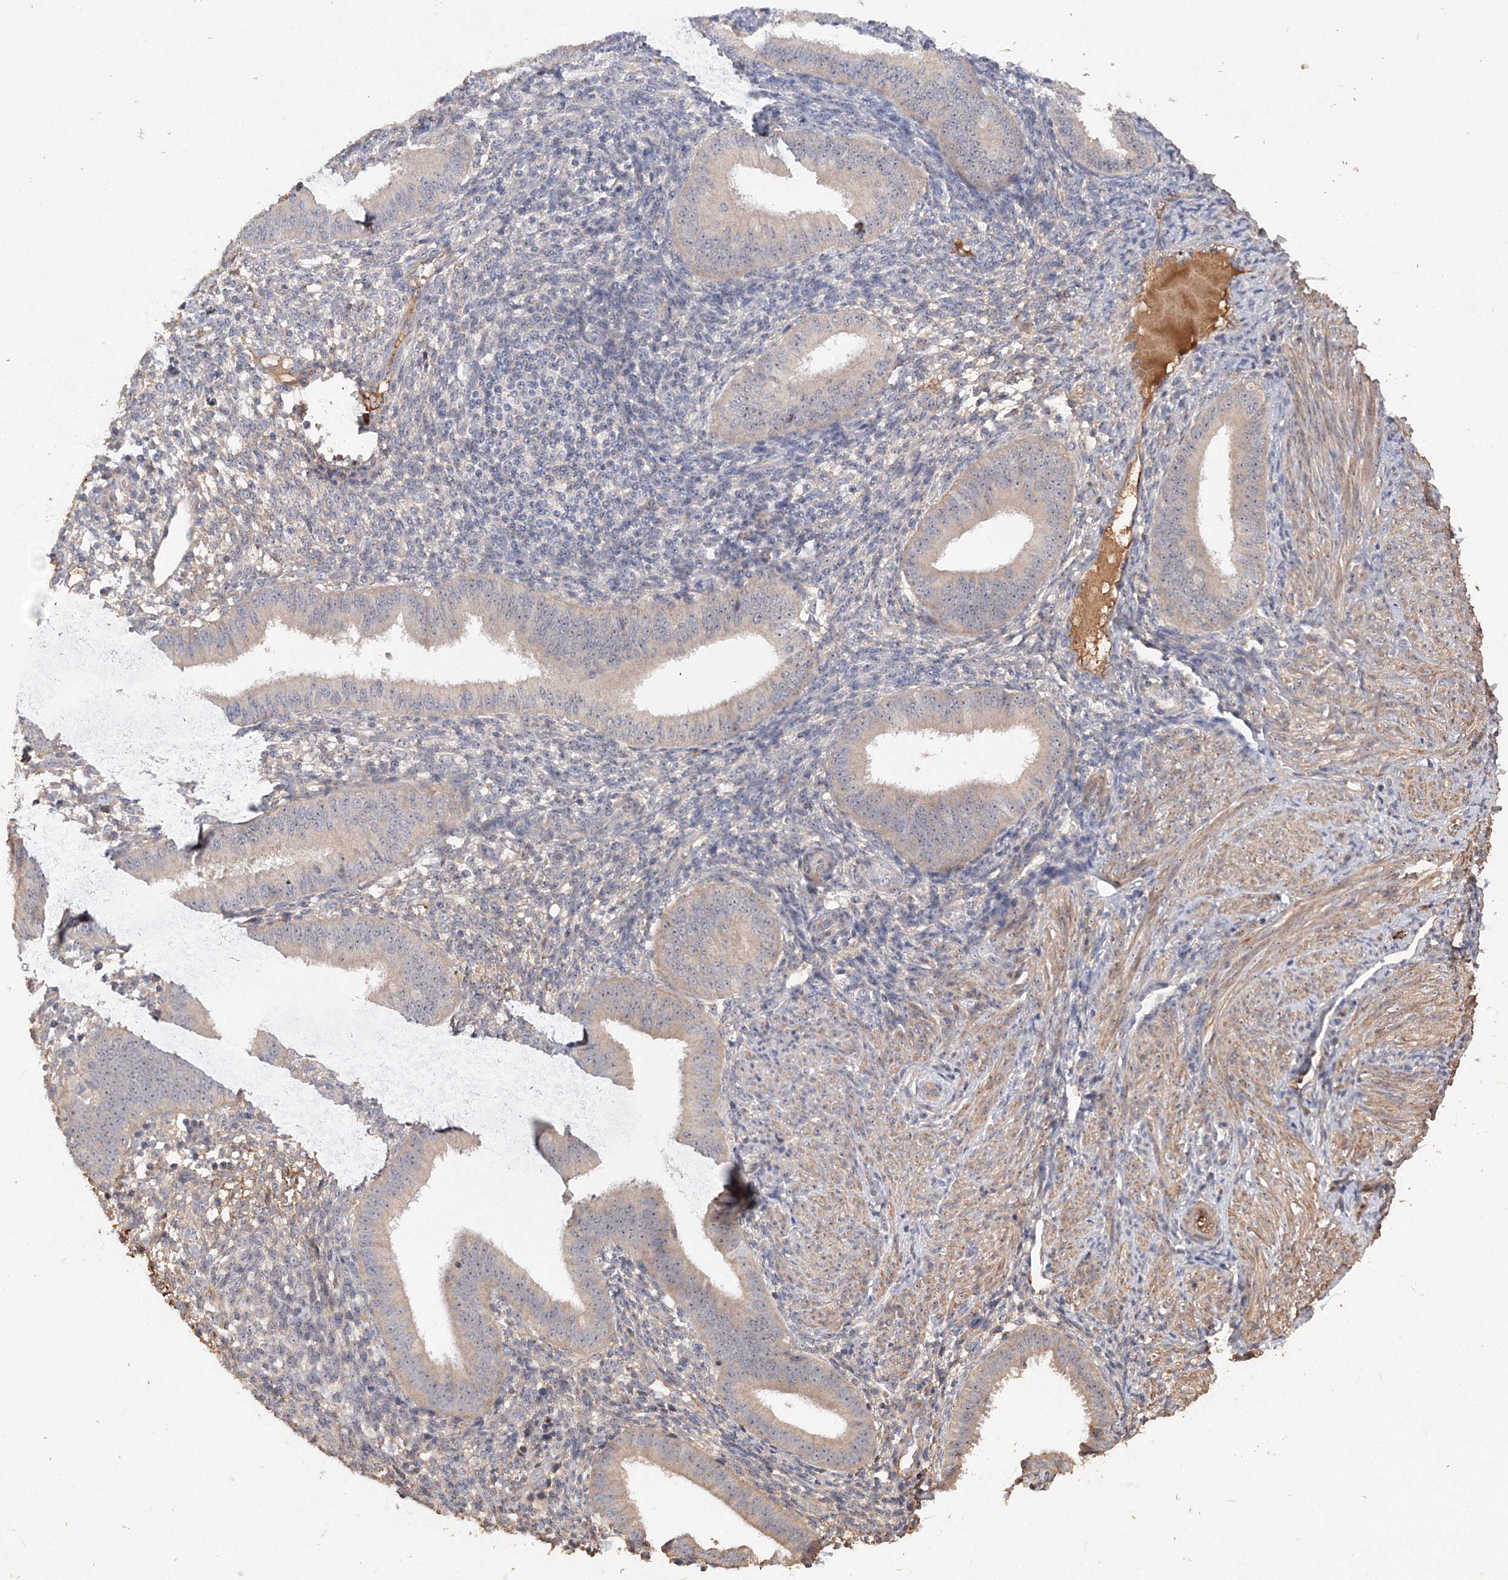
{"staining": {"intensity": "weak", "quantity": "<25%", "location": "cytoplasmic/membranous"}, "tissue": "endometrium", "cell_type": "Cells in endometrial stroma", "image_type": "normal", "snomed": [{"axis": "morphology", "description": "Normal tissue, NOS"}, {"axis": "topography", "description": "Uterus"}, {"axis": "topography", "description": "Endometrium"}], "caption": "The micrograph displays no significant staining in cells in endometrial stroma of endometrium. The staining was performed using DAB (3,3'-diaminobenzidine) to visualize the protein expression in brown, while the nuclei were stained in blue with hematoxylin (Magnification: 20x).", "gene": "GRINA", "patient": {"sex": "female", "age": 48}}